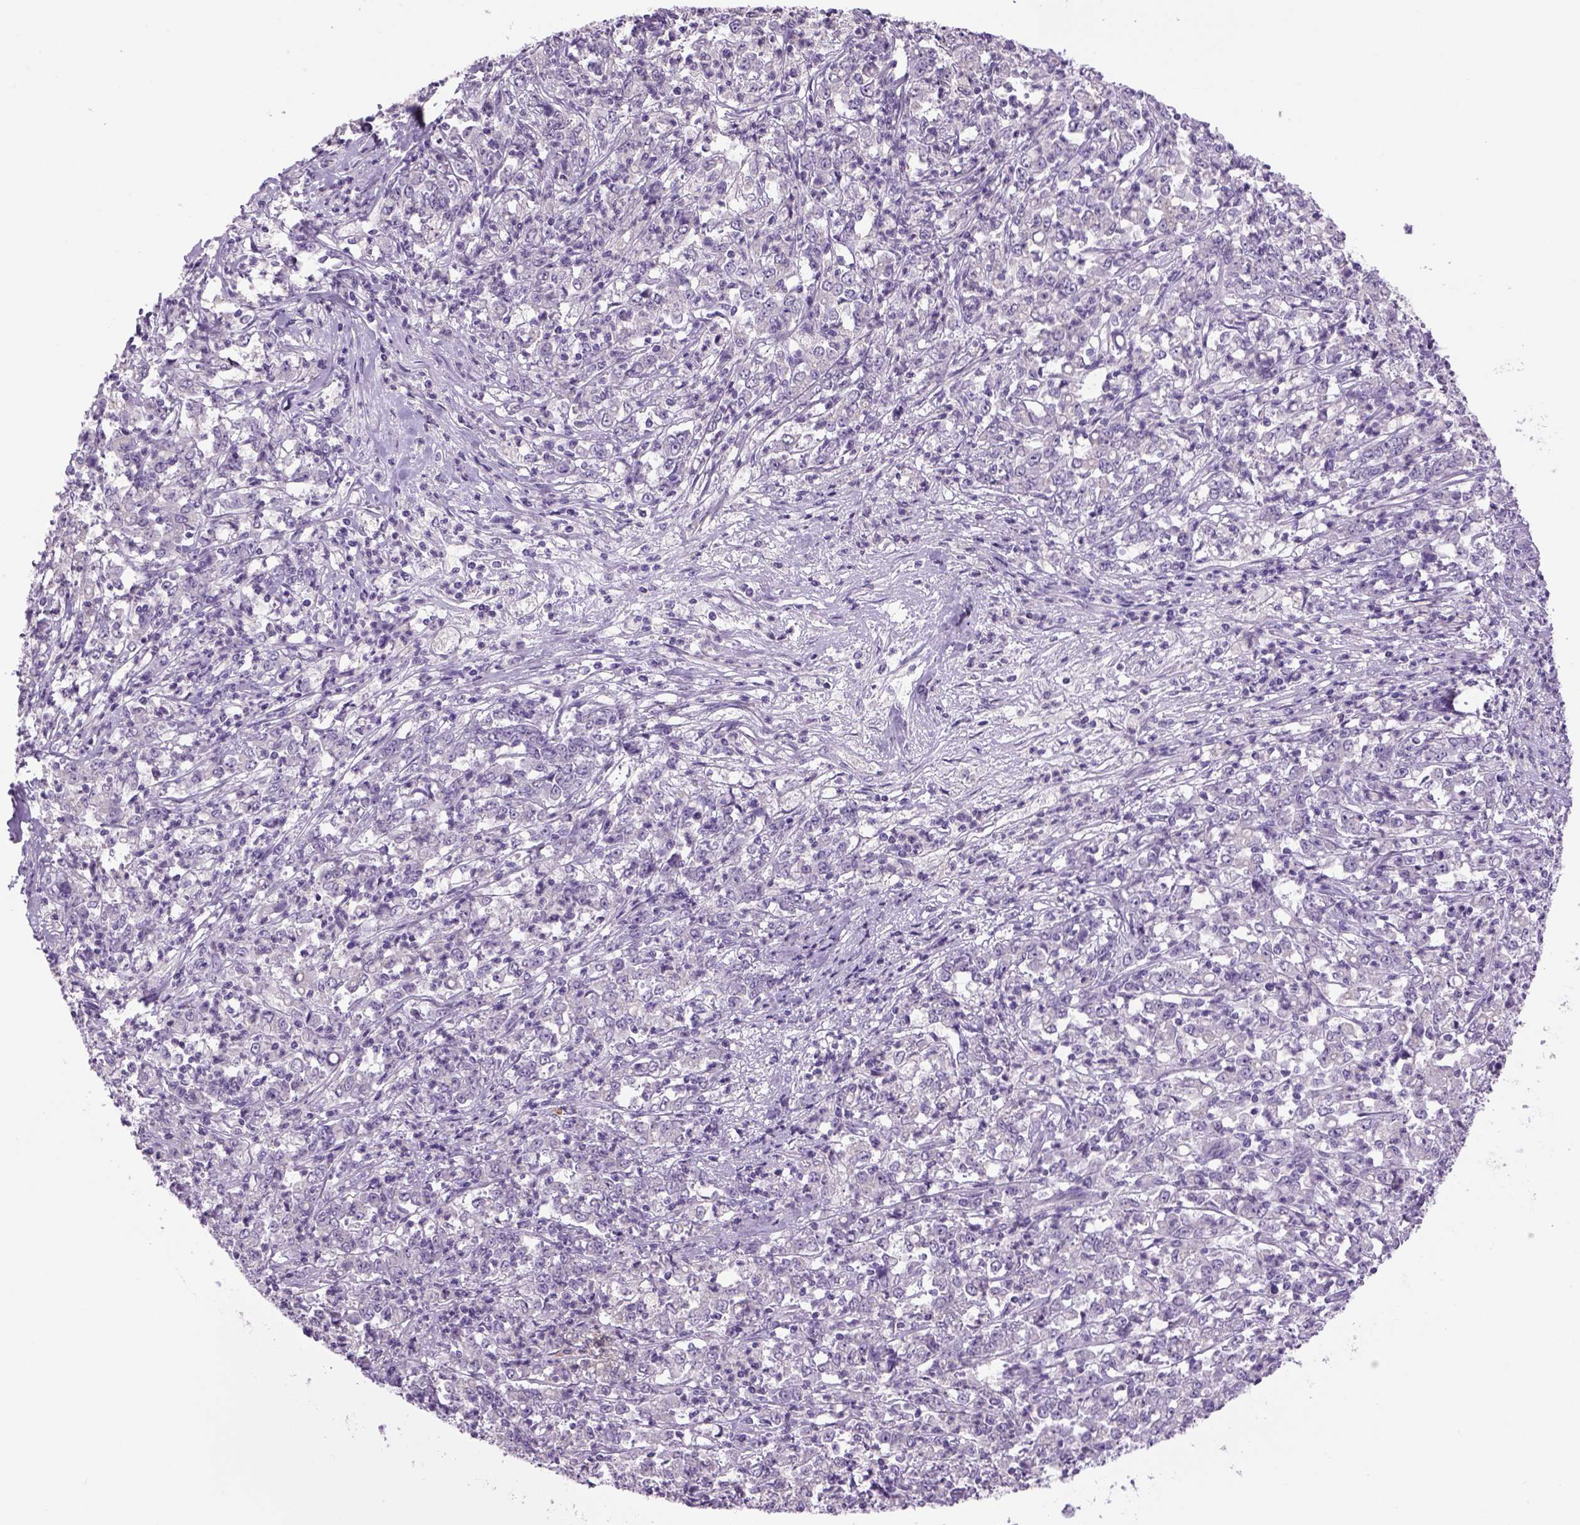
{"staining": {"intensity": "negative", "quantity": "none", "location": "none"}, "tissue": "stomach cancer", "cell_type": "Tumor cells", "image_type": "cancer", "snomed": [{"axis": "morphology", "description": "Adenocarcinoma, NOS"}, {"axis": "topography", "description": "Stomach, lower"}], "caption": "Protein analysis of adenocarcinoma (stomach) shows no significant expression in tumor cells. The staining is performed using DAB (3,3'-diaminobenzidine) brown chromogen with nuclei counter-stained in using hematoxylin.", "gene": "DBH", "patient": {"sex": "female", "age": 71}}